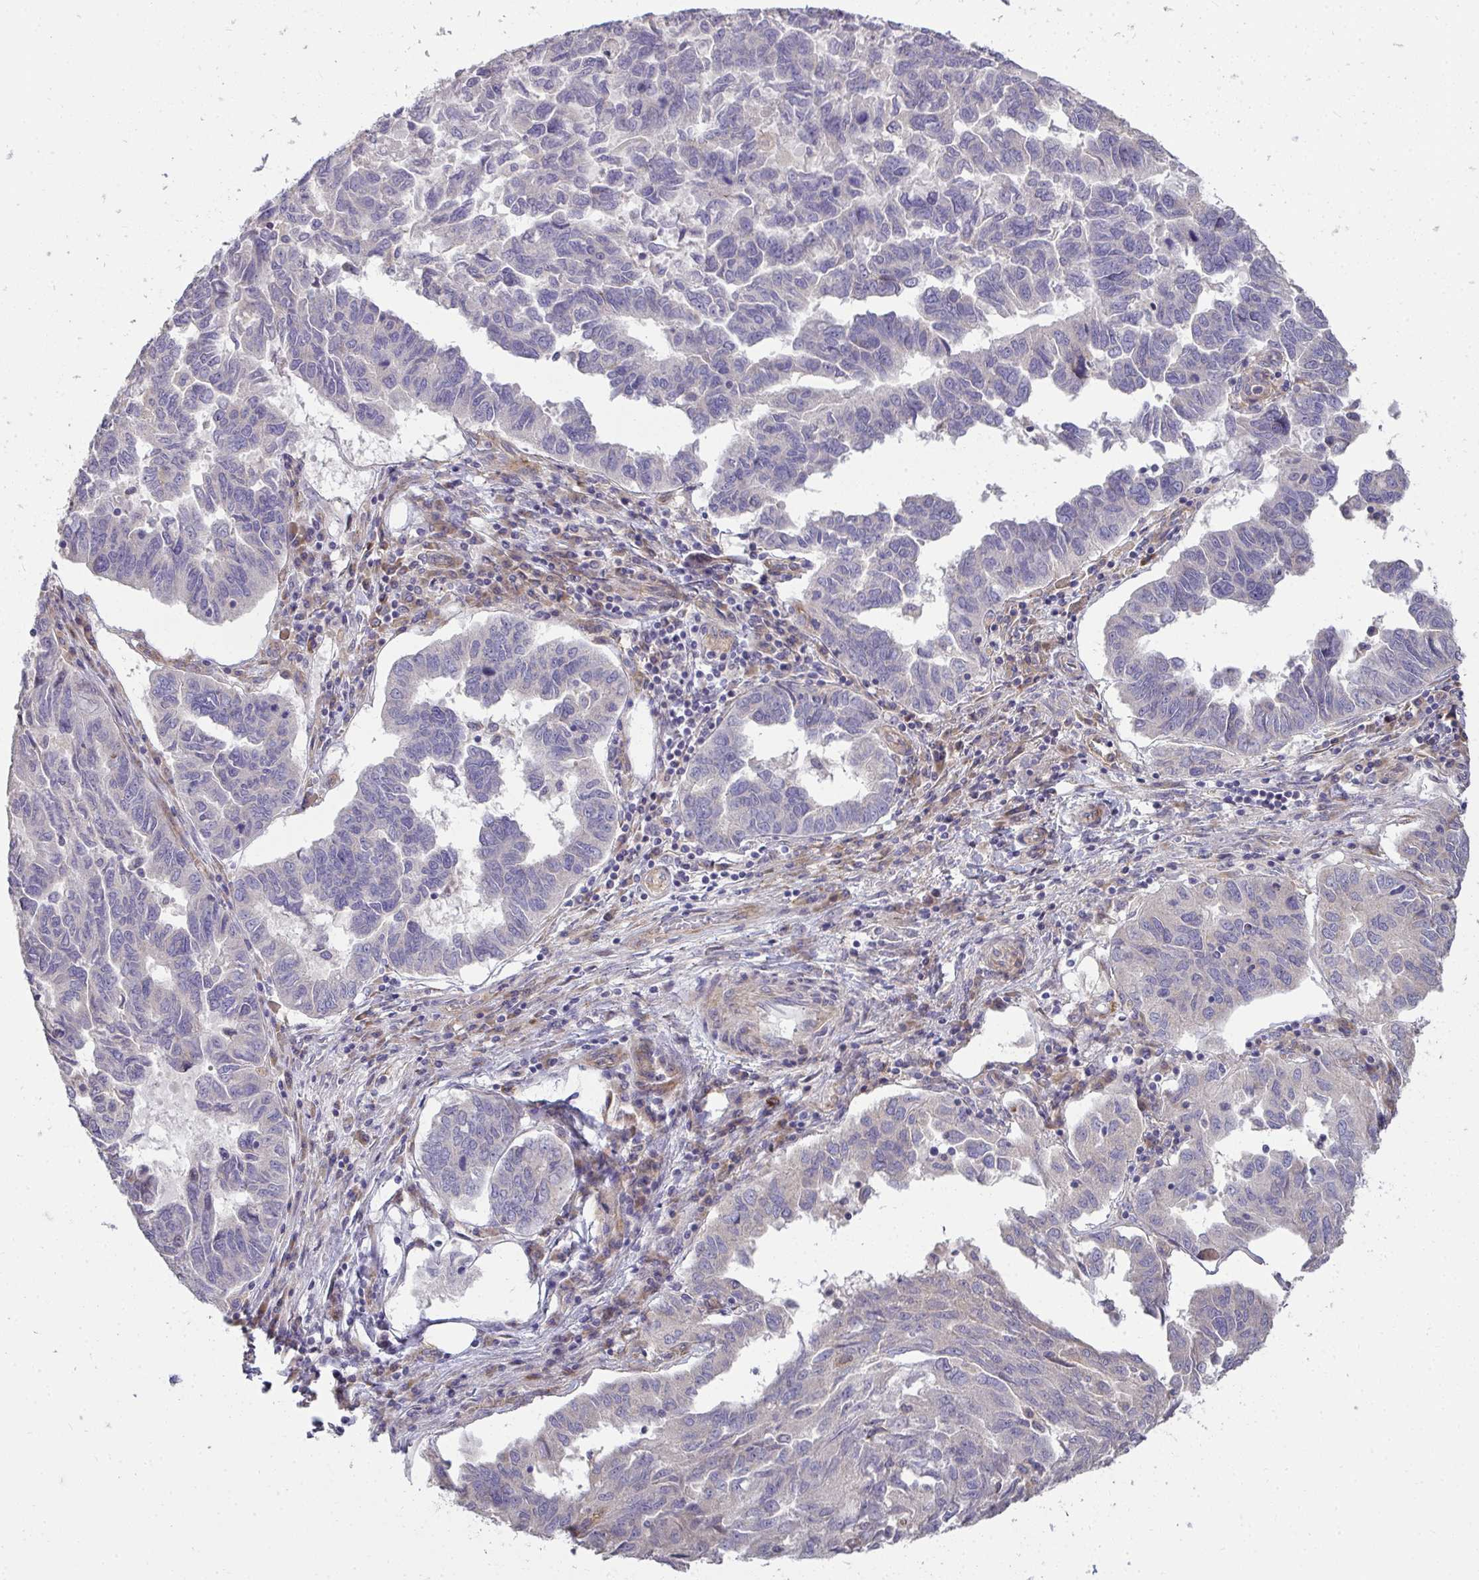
{"staining": {"intensity": "negative", "quantity": "none", "location": "none"}, "tissue": "ovarian cancer", "cell_type": "Tumor cells", "image_type": "cancer", "snomed": [{"axis": "morphology", "description": "Cystadenocarcinoma, serous, NOS"}, {"axis": "topography", "description": "Ovary"}], "caption": "An IHC photomicrograph of serous cystadenocarcinoma (ovarian) is shown. There is no staining in tumor cells of serous cystadenocarcinoma (ovarian).", "gene": "SH2D1B", "patient": {"sex": "female", "age": 64}}